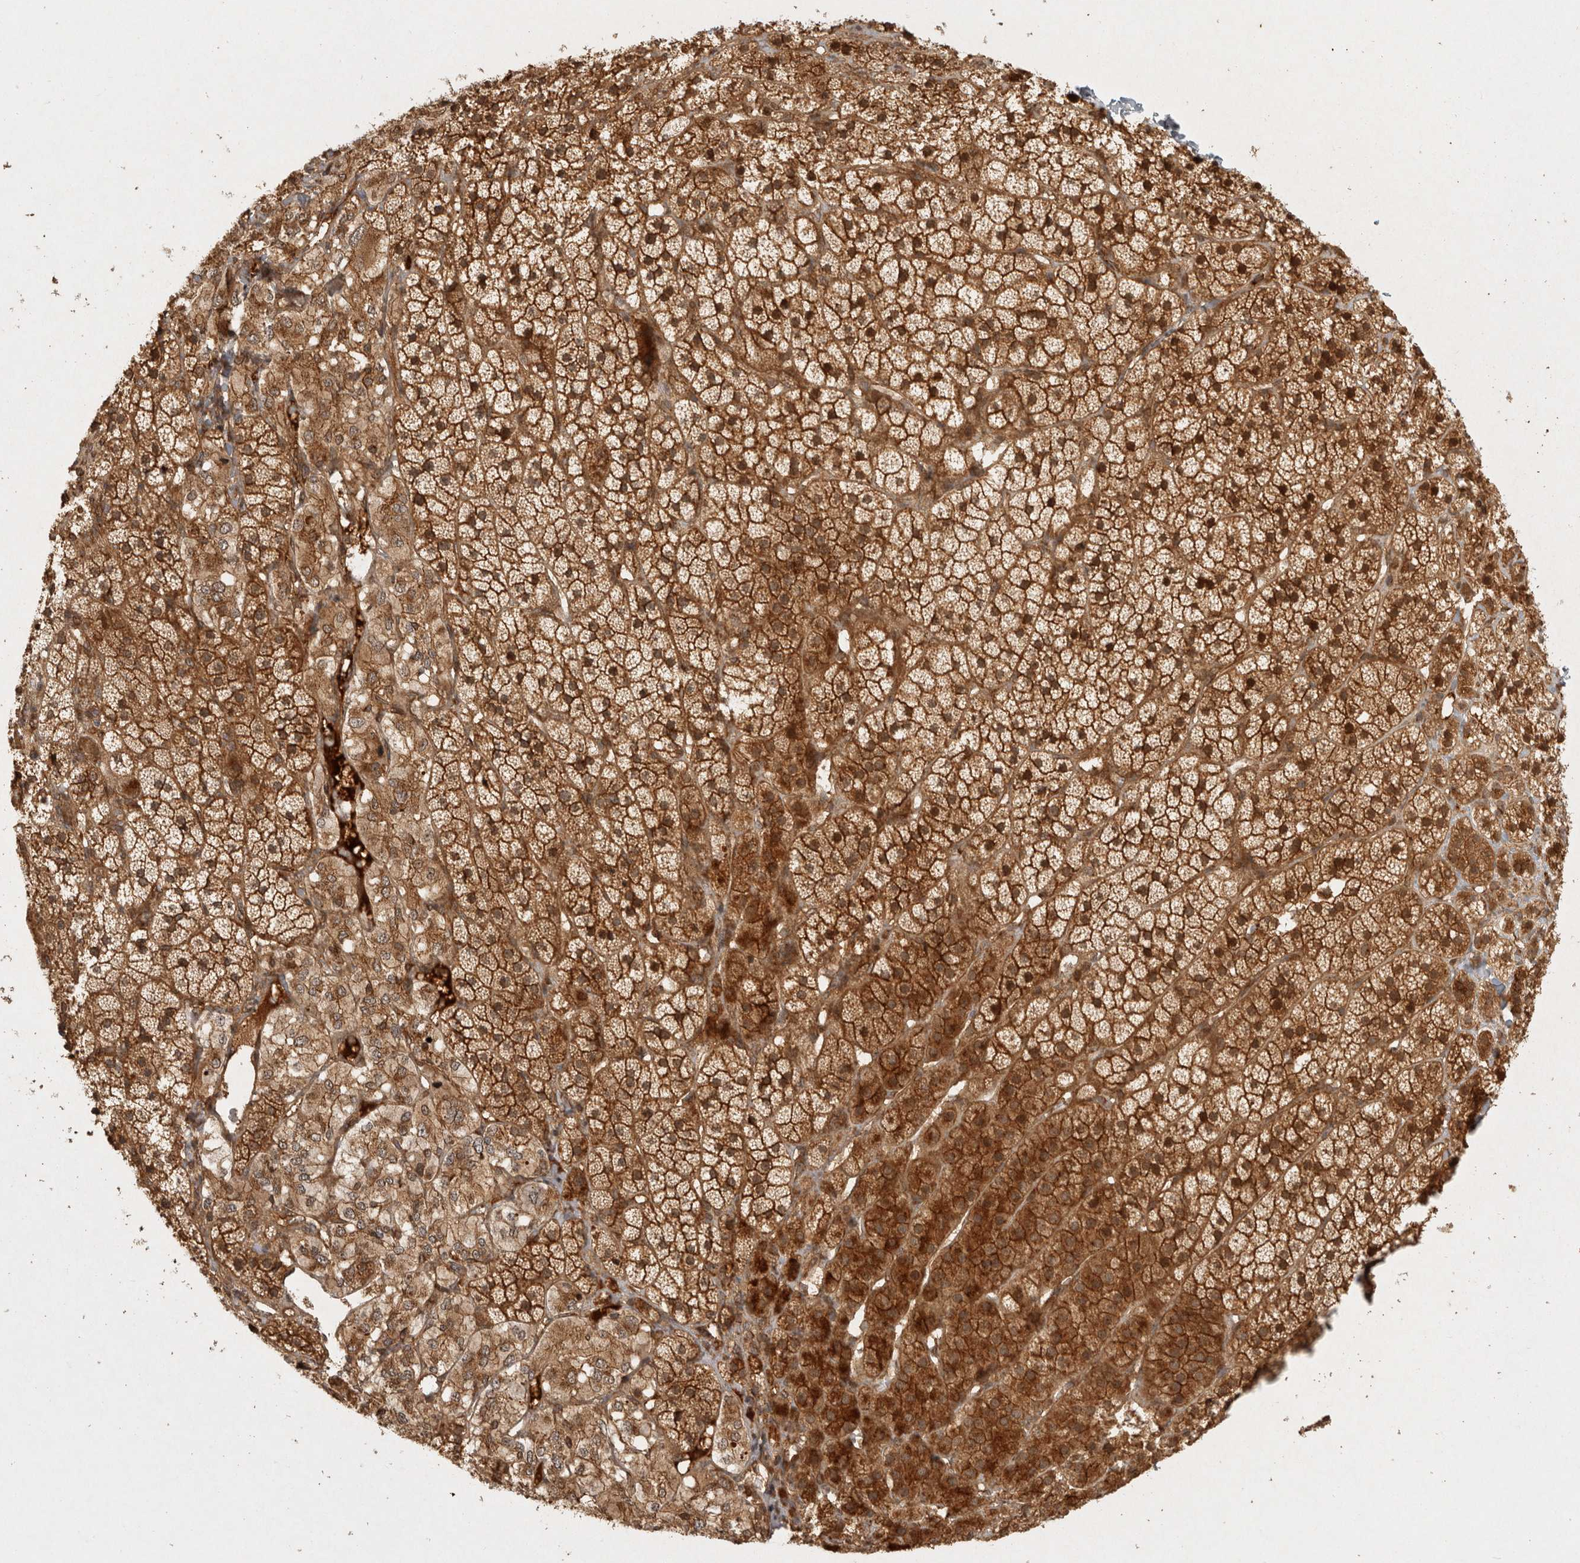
{"staining": {"intensity": "strong", "quantity": ">75%", "location": "cytoplasmic/membranous"}, "tissue": "adrenal gland", "cell_type": "Glandular cells", "image_type": "normal", "snomed": [{"axis": "morphology", "description": "Normal tissue, NOS"}, {"axis": "topography", "description": "Adrenal gland"}], "caption": "Protein positivity by IHC shows strong cytoplasmic/membranous expression in approximately >75% of glandular cells in benign adrenal gland. (Brightfield microscopy of DAB IHC at high magnification).", "gene": "CAMSAP2", "patient": {"sex": "female", "age": 44}}